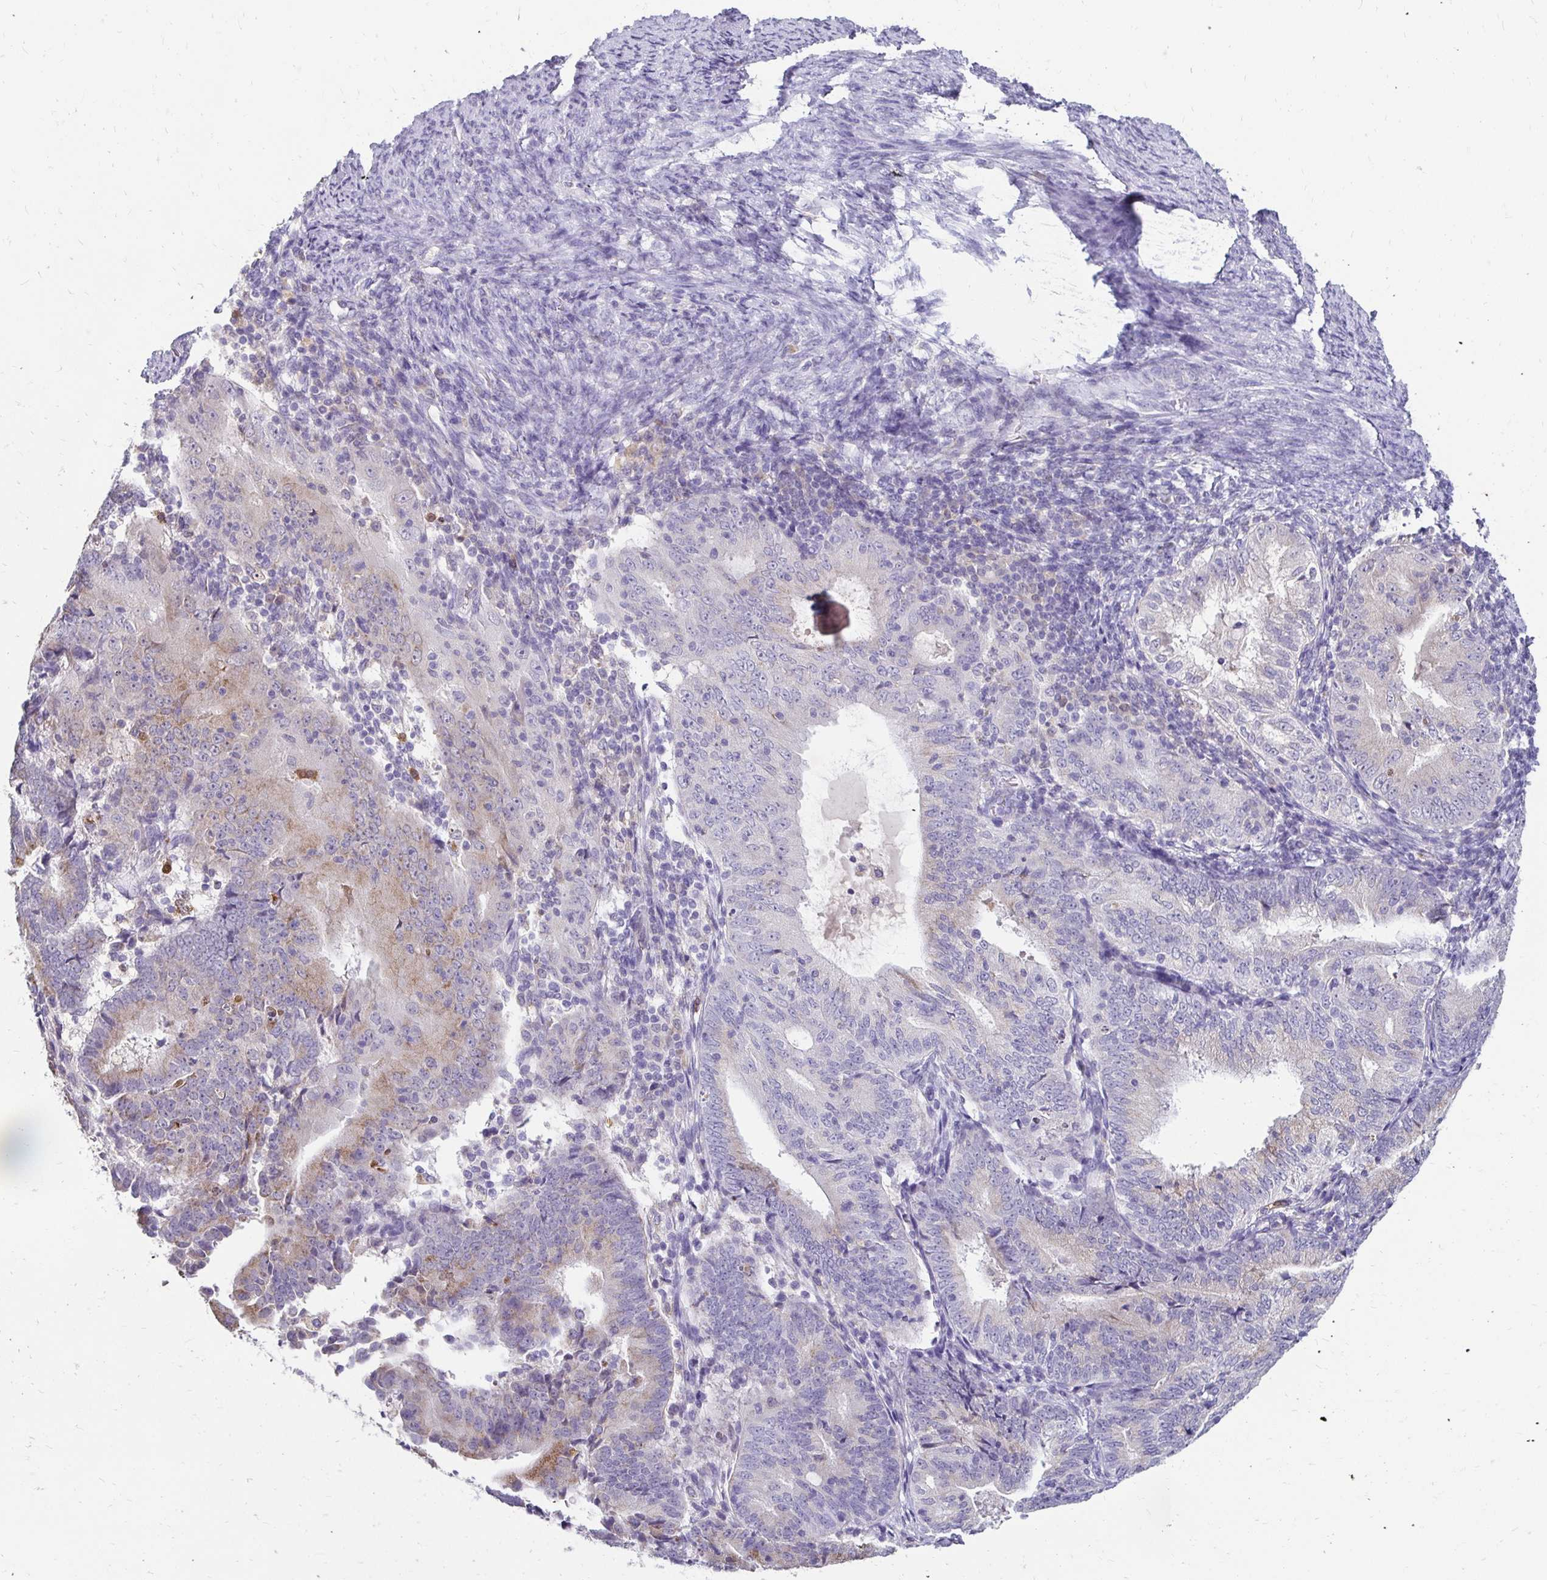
{"staining": {"intensity": "weak", "quantity": "<25%", "location": "cytoplasmic/membranous"}, "tissue": "endometrial cancer", "cell_type": "Tumor cells", "image_type": "cancer", "snomed": [{"axis": "morphology", "description": "Adenocarcinoma, NOS"}, {"axis": "topography", "description": "Endometrium"}], "caption": "IHC photomicrograph of neoplastic tissue: human endometrial cancer (adenocarcinoma) stained with DAB shows no significant protein staining in tumor cells. (Stains: DAB immunohistochemistry (IHC) with hematoxylin counter stain, Microscopy: brightfield microscopy at high magnification).", "gene": "GK2", "patient": {"sex": "female", "age": 70}}